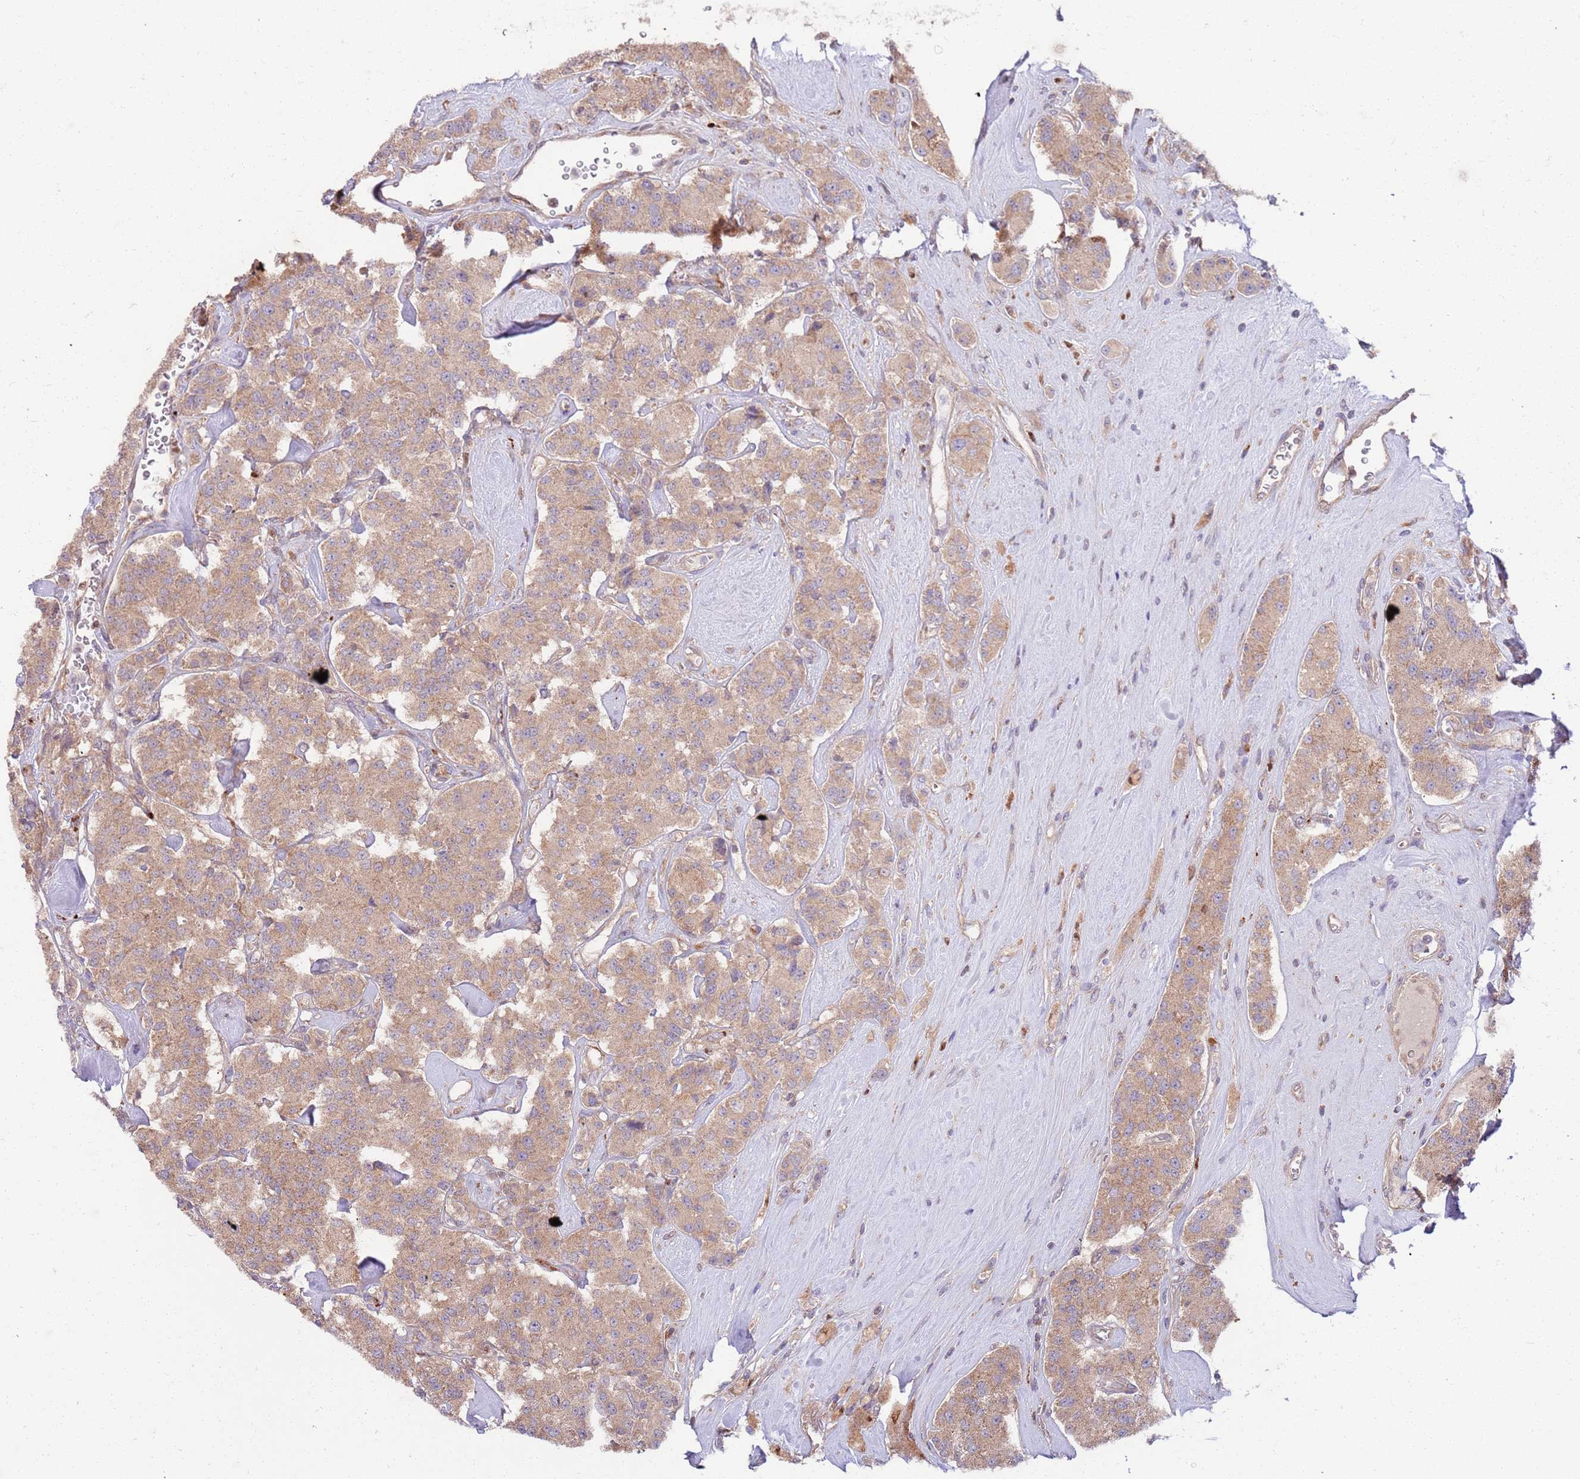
{"staining": {"intensity": "moderate", "quantity": ">75%", "location": "cytoplasmic/membranous"}, "tissue": "carcinoid", "cell_type": "Tumor cells", "image_type": "cancer", "snomed": [{"axis": "morphology", "description": "Carcinoid, malignant, NOS"}, {"axis": "topography", "description": "Pancreas"}], "caption": "Protein analysis of malignant carcinoid tissue displays moderate cytoplasmic/membranous staining in approximately >75% of tumor cells.", "gene": "OSBP", "patient": {"sex": "male", "age": 41}}